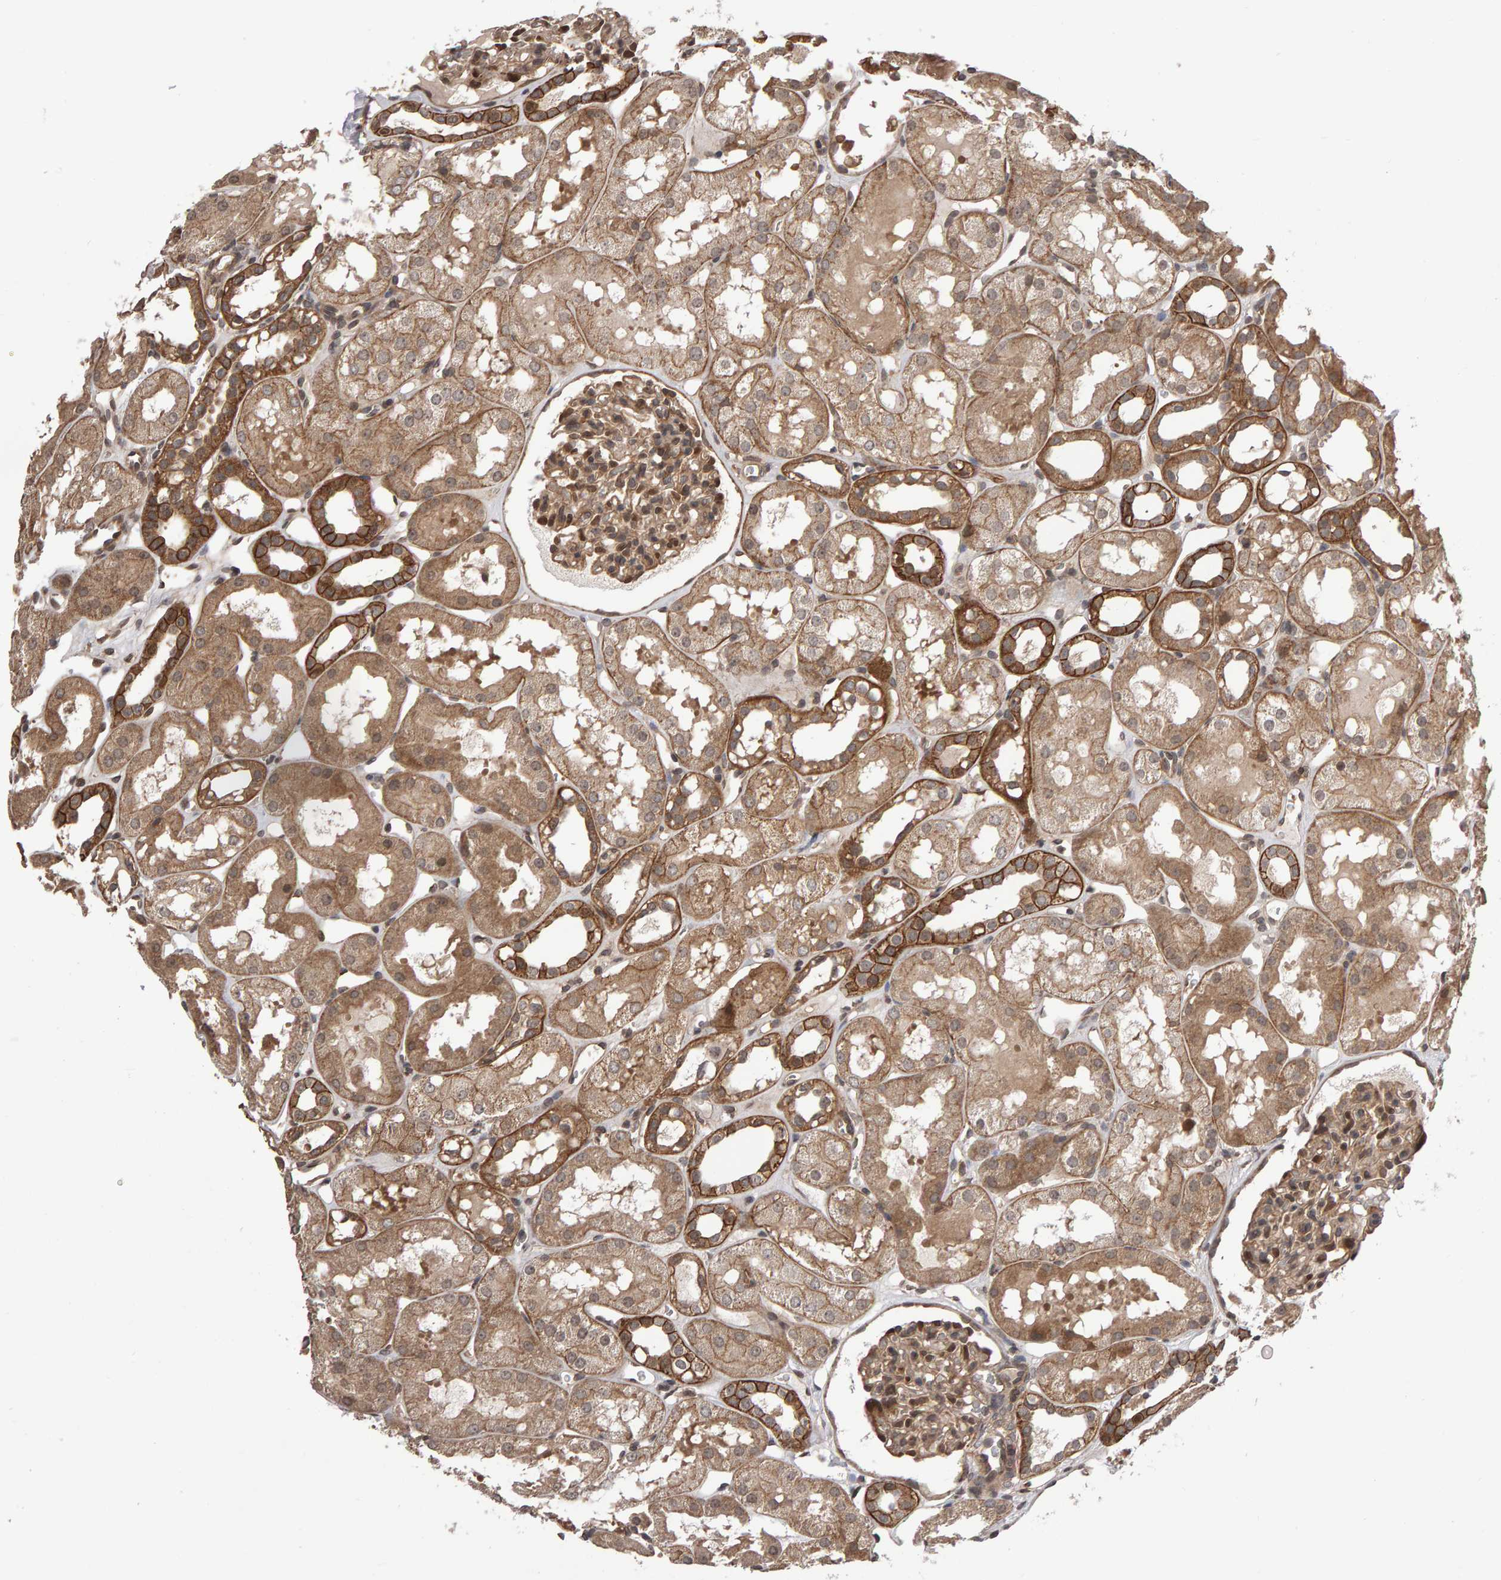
{"staining": {"intensity": "moderate", "quantity": ">75%", "location": "cytoplasmic/membranous"}, "tissue": "kidney", "cell_type": "Cells in glomeruli", "image_type": "normal", "snomed": [{"axis": "morphology", "description": "Normal tissue, NOS"}, {"axis": "topography", "description": "Kidney"}, {"axis": "topography", "description": "Urinary bladder"}], "caption": "Normal kidney demonstrates moderate cytoplasmic/membranous expression in approximately >75% of cells in glomeruli, visualized by immunohistochemistry. The staining is performed using DAB brown chromogen to label protein expression. The nuclei are counter-stained blue using hematoxylin.", "gene": "SCRIB", "patient": {"sex": "male", "age": 16}}